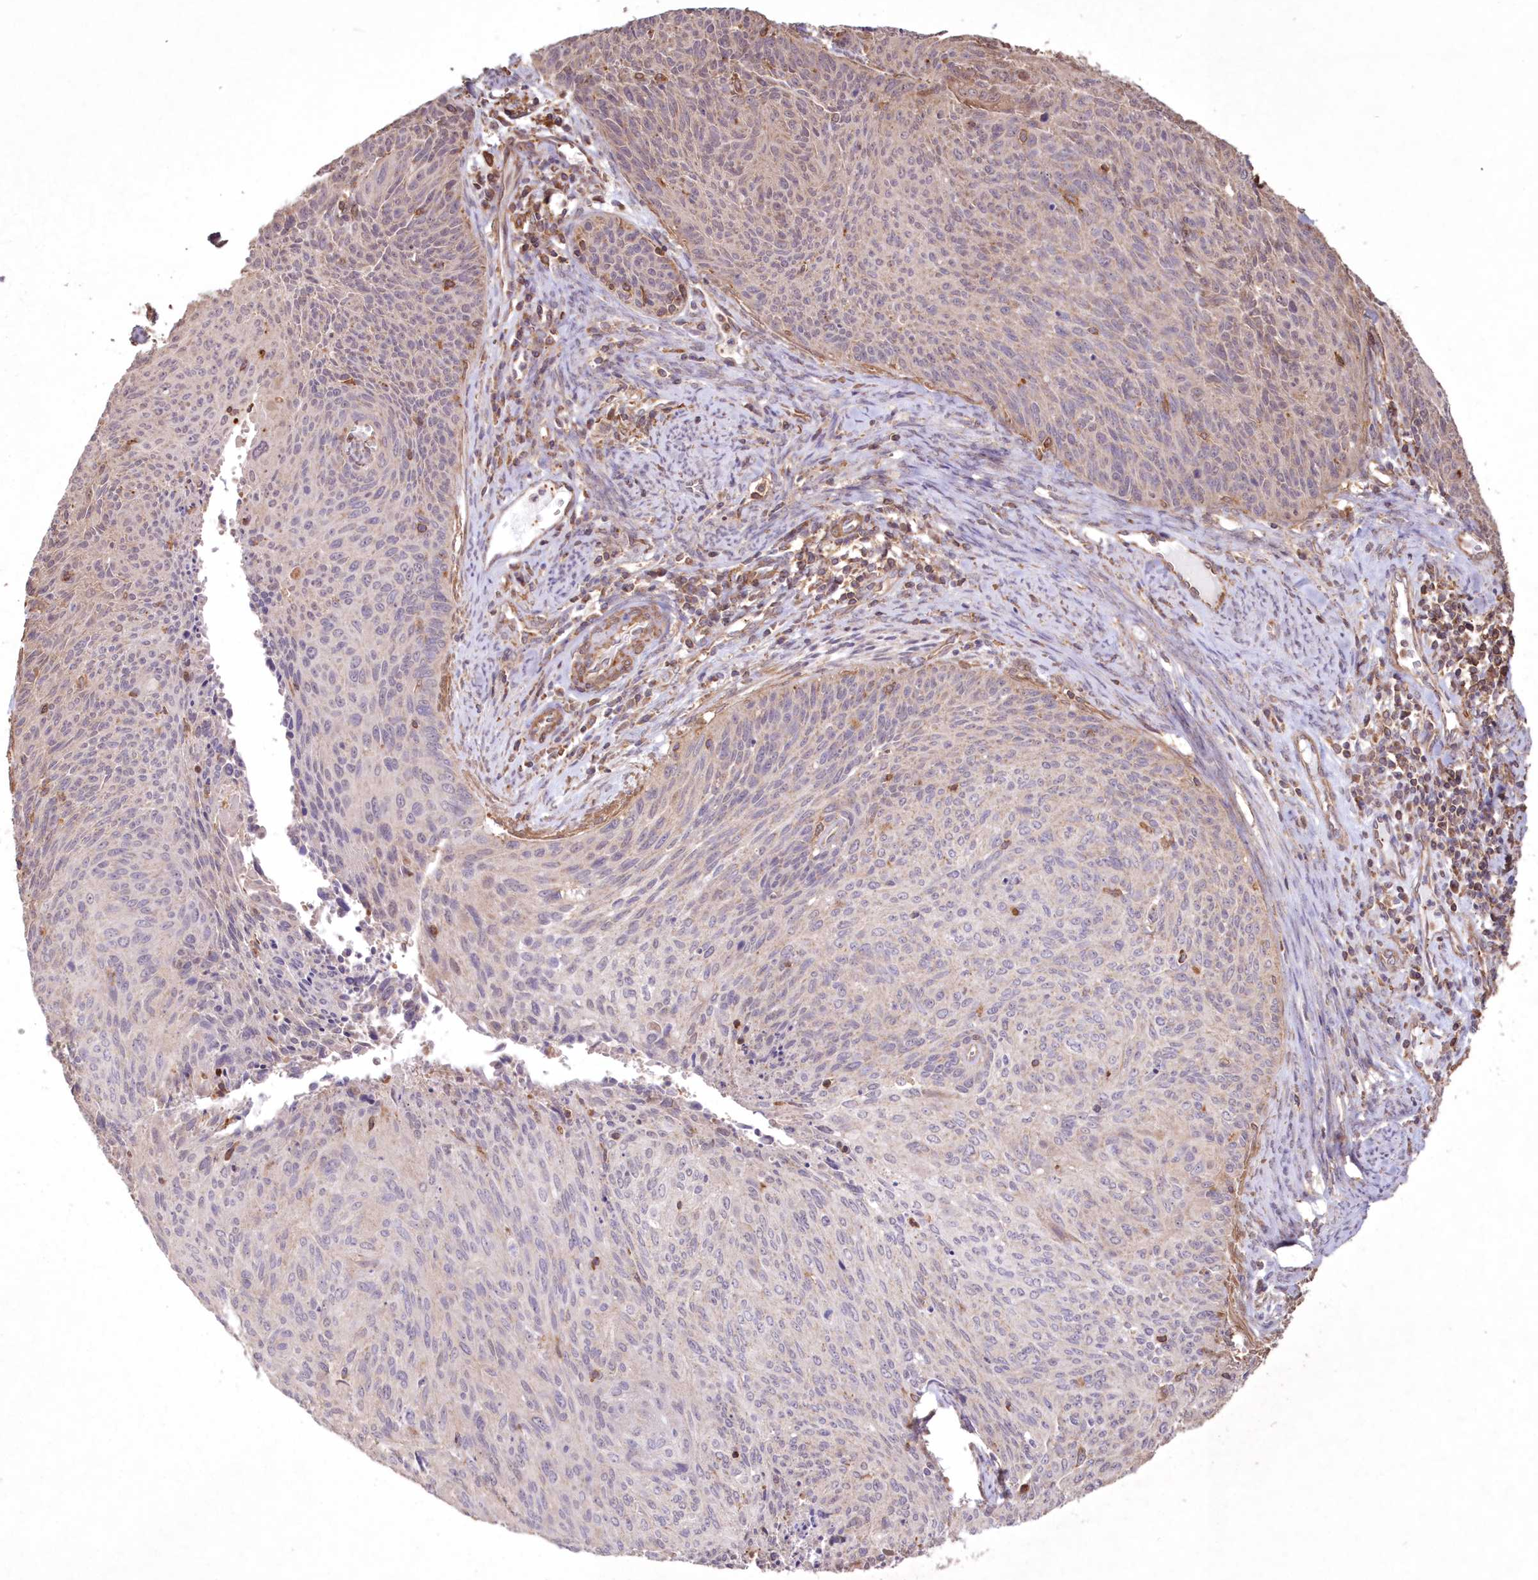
{"staining": {"intensity": "negative", "quantity": "none", "location": "none"}, "tissue": "cervical cancer", "cell_type": "Tumor cells", "image_type": "cancer", "snomed": [{"axis": "morphology", "description": "Squamous cell carcinoma, NOS"}, {"axis": "topography", "description": "Cervix"}], "caption": "Cervical cancer was stained to show a protein in brown. There is no significant staining in tumor cells. The staining was performed using DAB (3,3'-diaminobenzidine) to visualize the protein expression in brown, while the nuclei were stained in blue with hematoxylin (Magnification: 20x).", "gene": "TMEM139", "patient": {"sex": "female", "age": 55}}